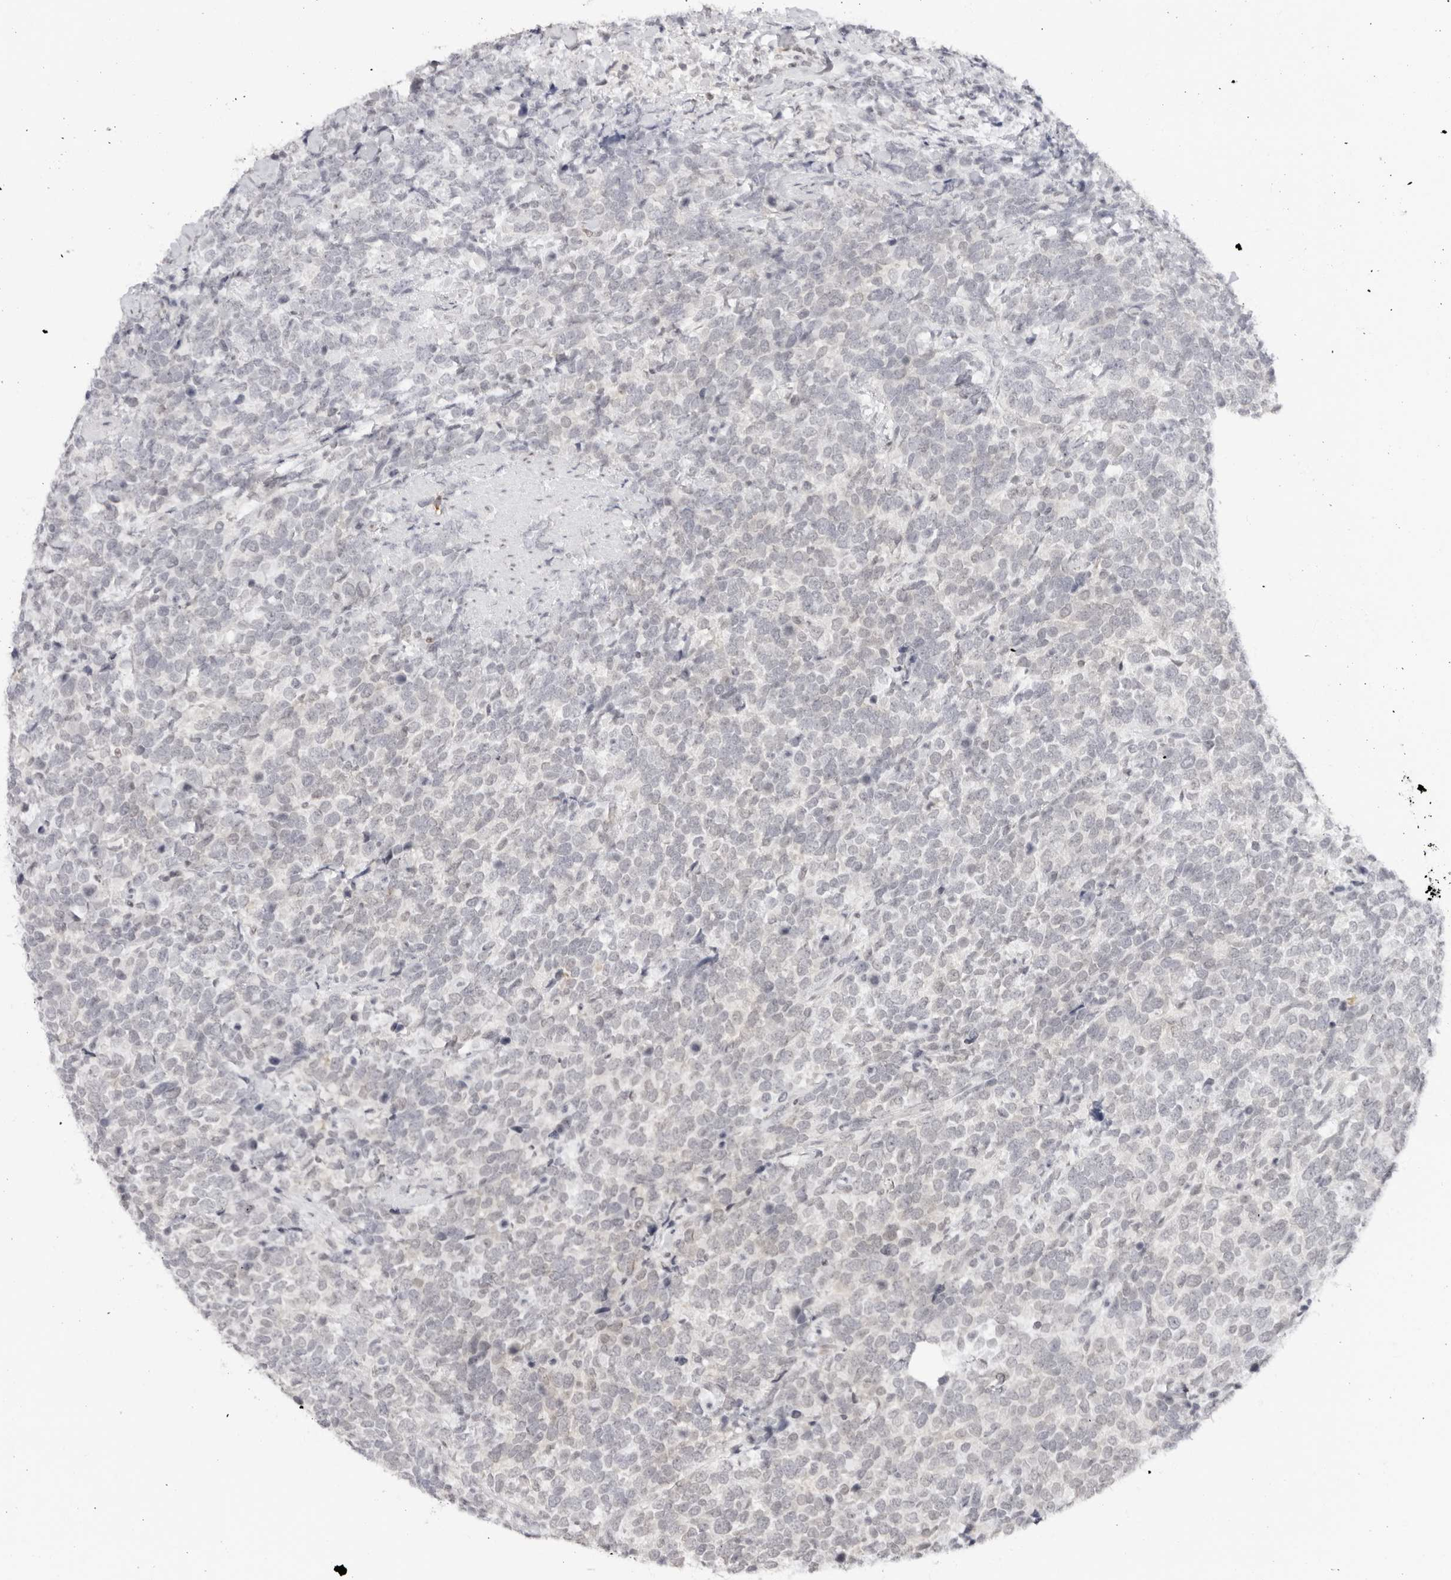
{"staining": {"intensity": "negative", "quantity": "none", "location": "none"}, "tissue": "urothelial cancer", "cell_type": "Tumor cells", "image_type": "cancer", "snomed": [{"axis": "morphology", "description": "Urothelial carcinoma, High grade"}, {"axis": "topography", "description": "Urinary bladder"}], "caption": "IHC histopathology image of neoplastic tissue: high-grade urothelial carcinoma stained with DAB exhibits no significant protein staining in tumor cells. (DAB immunohistochemistry, high magnification).", "gene": "RNF146", "patient": {"sex": "female", "age": 82}}